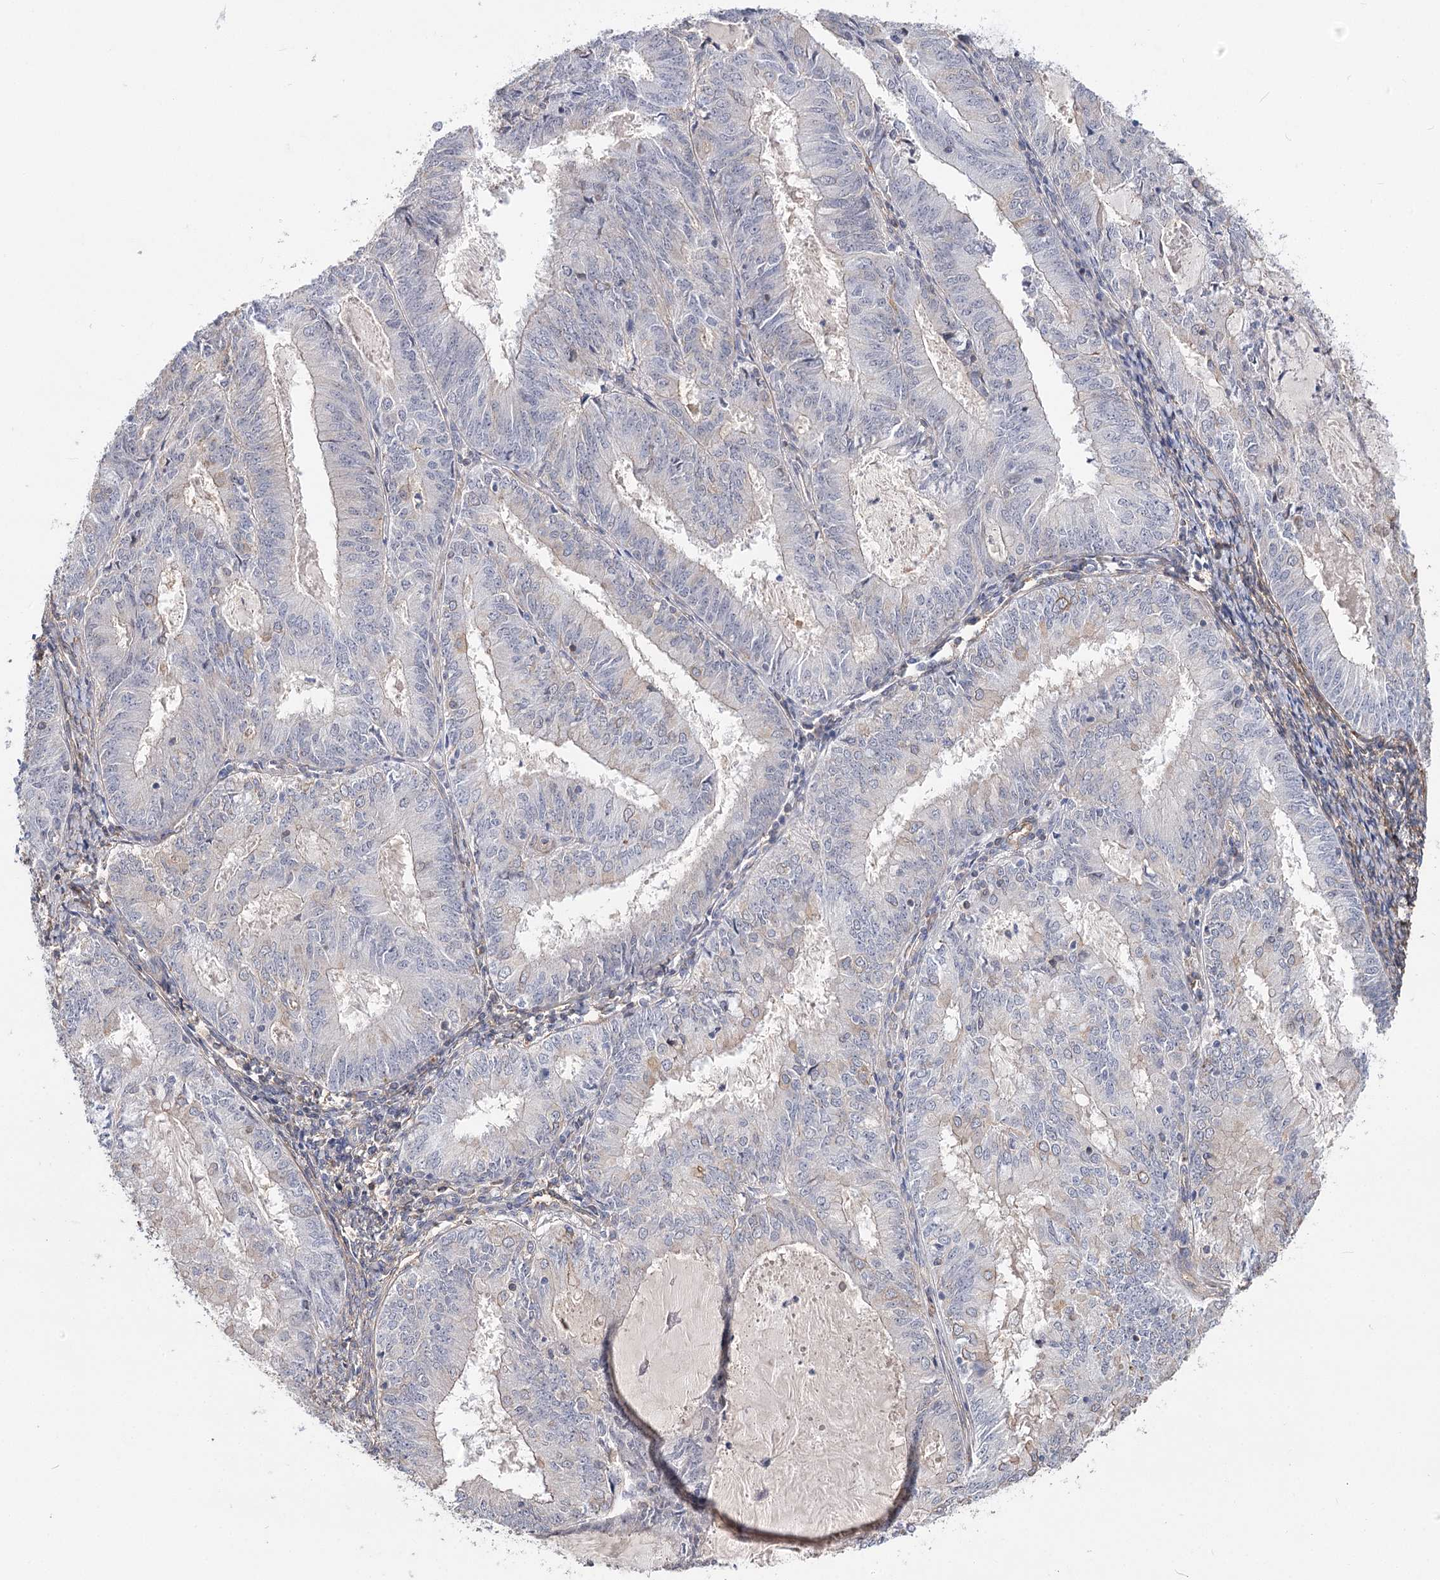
{"staining": {"intensity": "negative", "quantity": "none", "location": "none"}, "tissue": "endometrial cancer", "cell_type": "Tumor cells", "image_type": "cancer", "snomed": [{"axis": "morphology", "description": "Adenocarcinoma, NOS"}, {"axis": "topography", "description": "Endometrium"}], "caption": "Immunohistochemistry photomicrograph of neoplastic tissue: human adenocarcinoma (endometrial) stained with DAB reveals no significant protein positivity in tumor cells.", "gene": "TMEM218", "patient": {"sex": "female", "age": 57}}